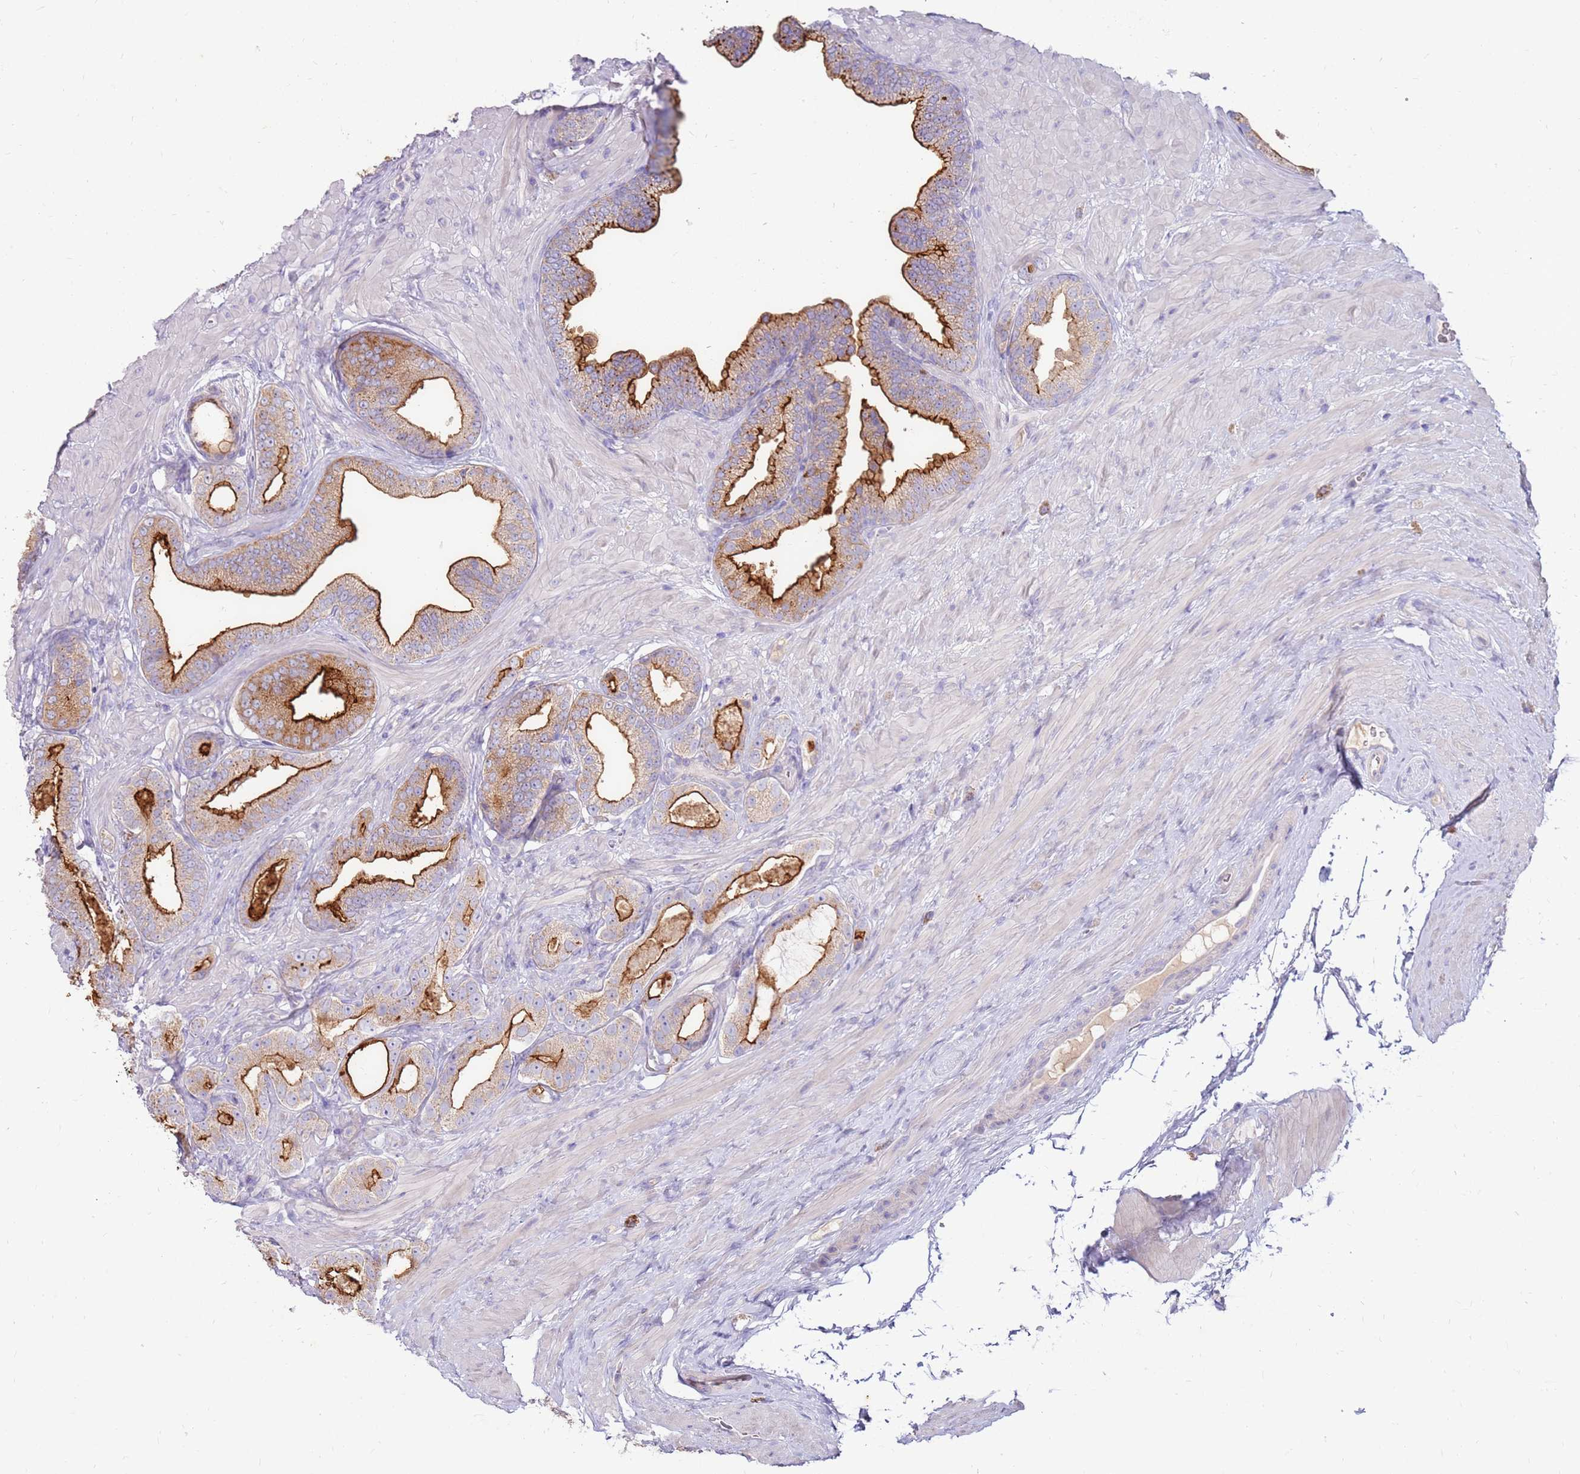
{"staining": {"intensity": "strong", "quantity": "<25%", "location": "cytoplasmic/membranous"}, "tissue": "prostate cancer", "cell_type": "Tumor cells", "image_type": "cancer", "snomed": [{"axis": "morphology", "description": "Adenocarcinoma, Low grade"}, {"axis": "topography", "description": "Prostate"}], "caption": "A medium amount of strong cytoplasmic/membranous positivity is identified in approximately <25% of tumor cells in prostate cancer (low-grade adenocarcinoma) tissue.", "gene": "SLC44A4", "patient": {"sex": "male", "age": 63}}